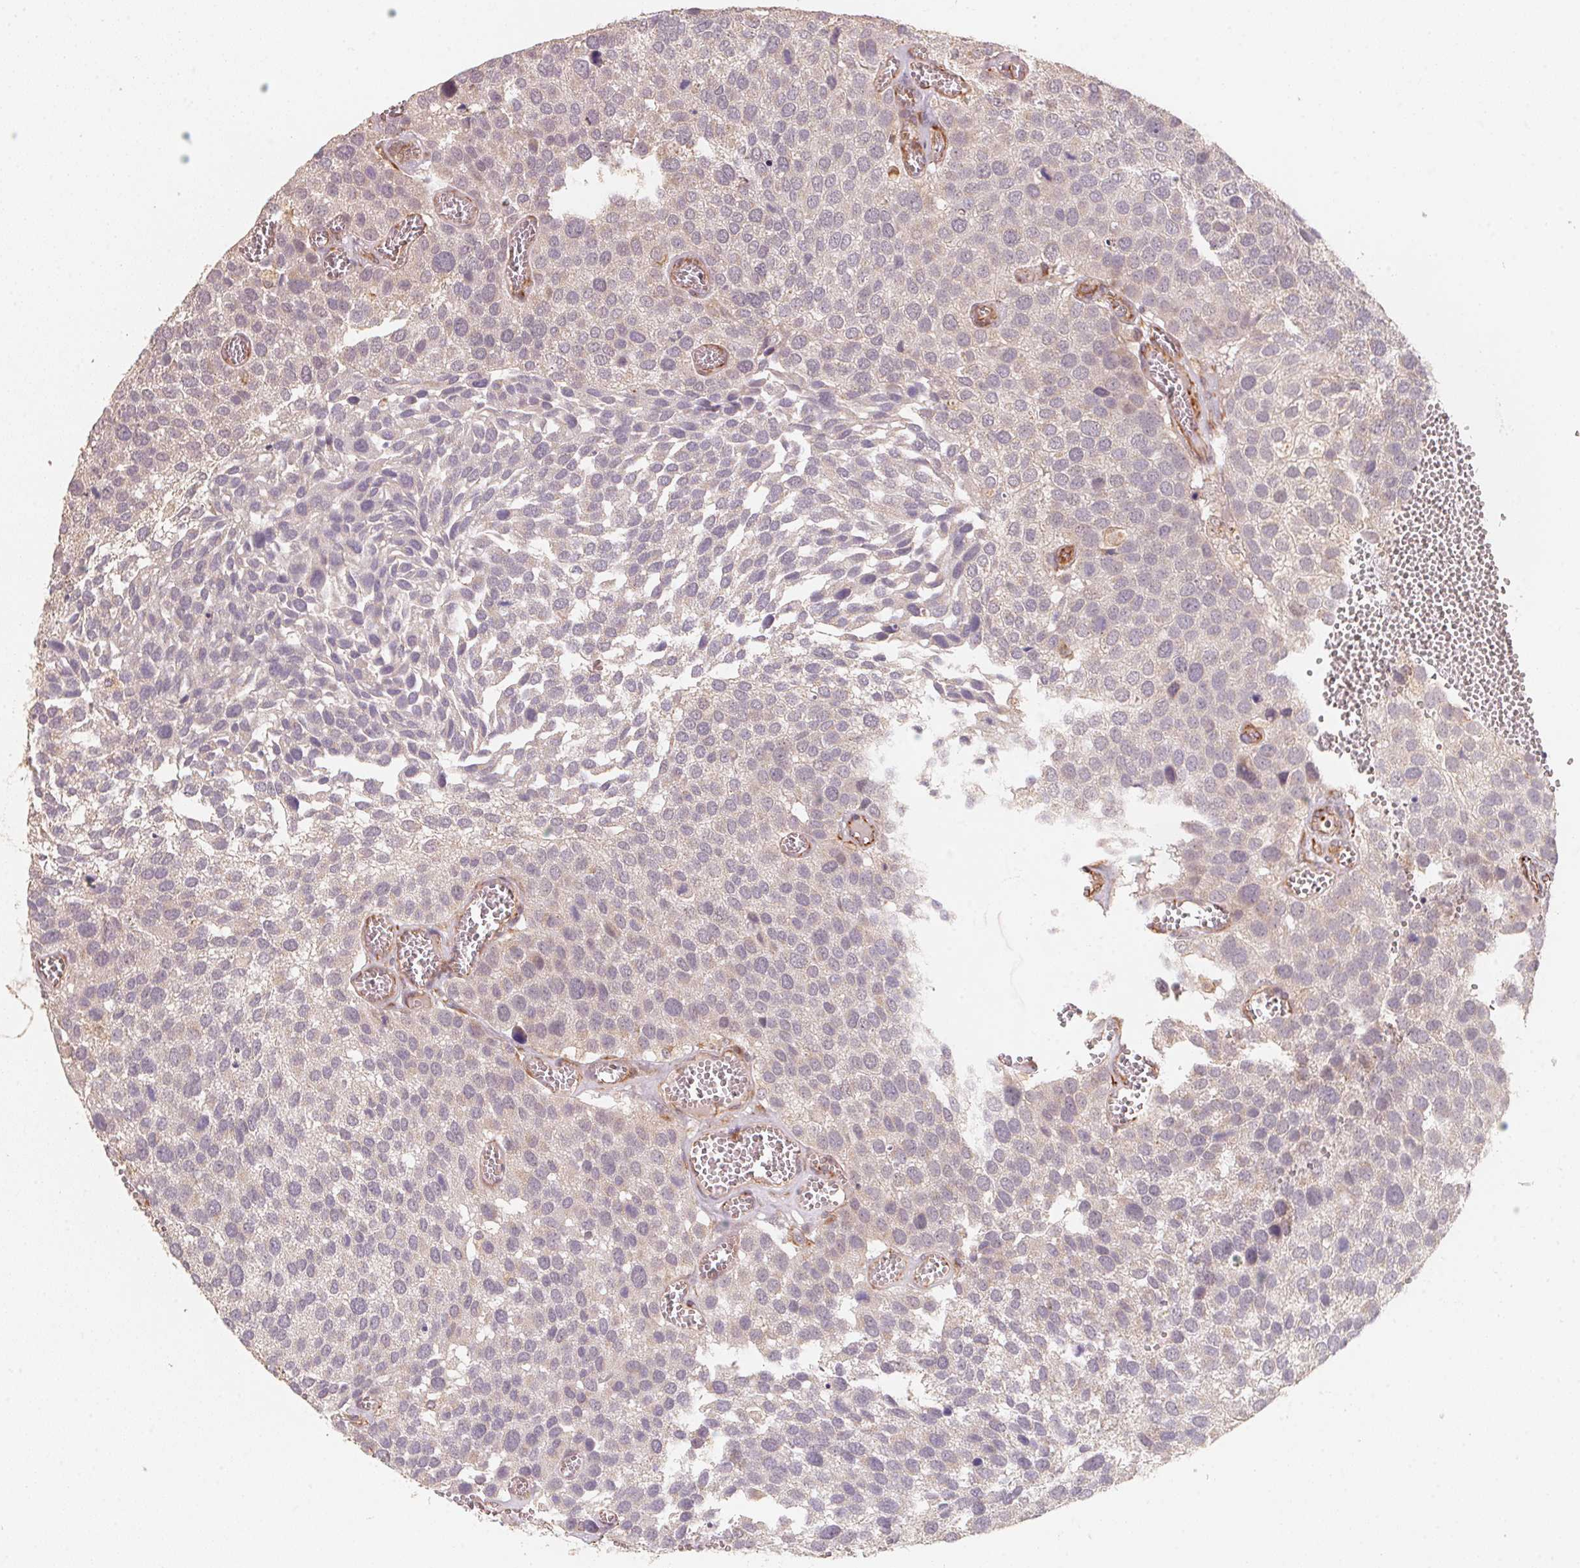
{"staining": {"intensity": "negative", "quantity": "none", "location": "none"}, "tissue": "urothelial cancer", "cell_type": "Tumor cells", "image_type": "cancer", "snomed": [{"axis": "morphology", "description": "Urothelial carcinoma, Low grade"}, {"axis": "topography", "description": "Urinary bladder"}], "caption": "The photomicrograph exhibits no significant positivity in tumor cells of urothelial cancer.", "gene": "TSPAN12", "patient": {"sex": "female", "age": 69}}